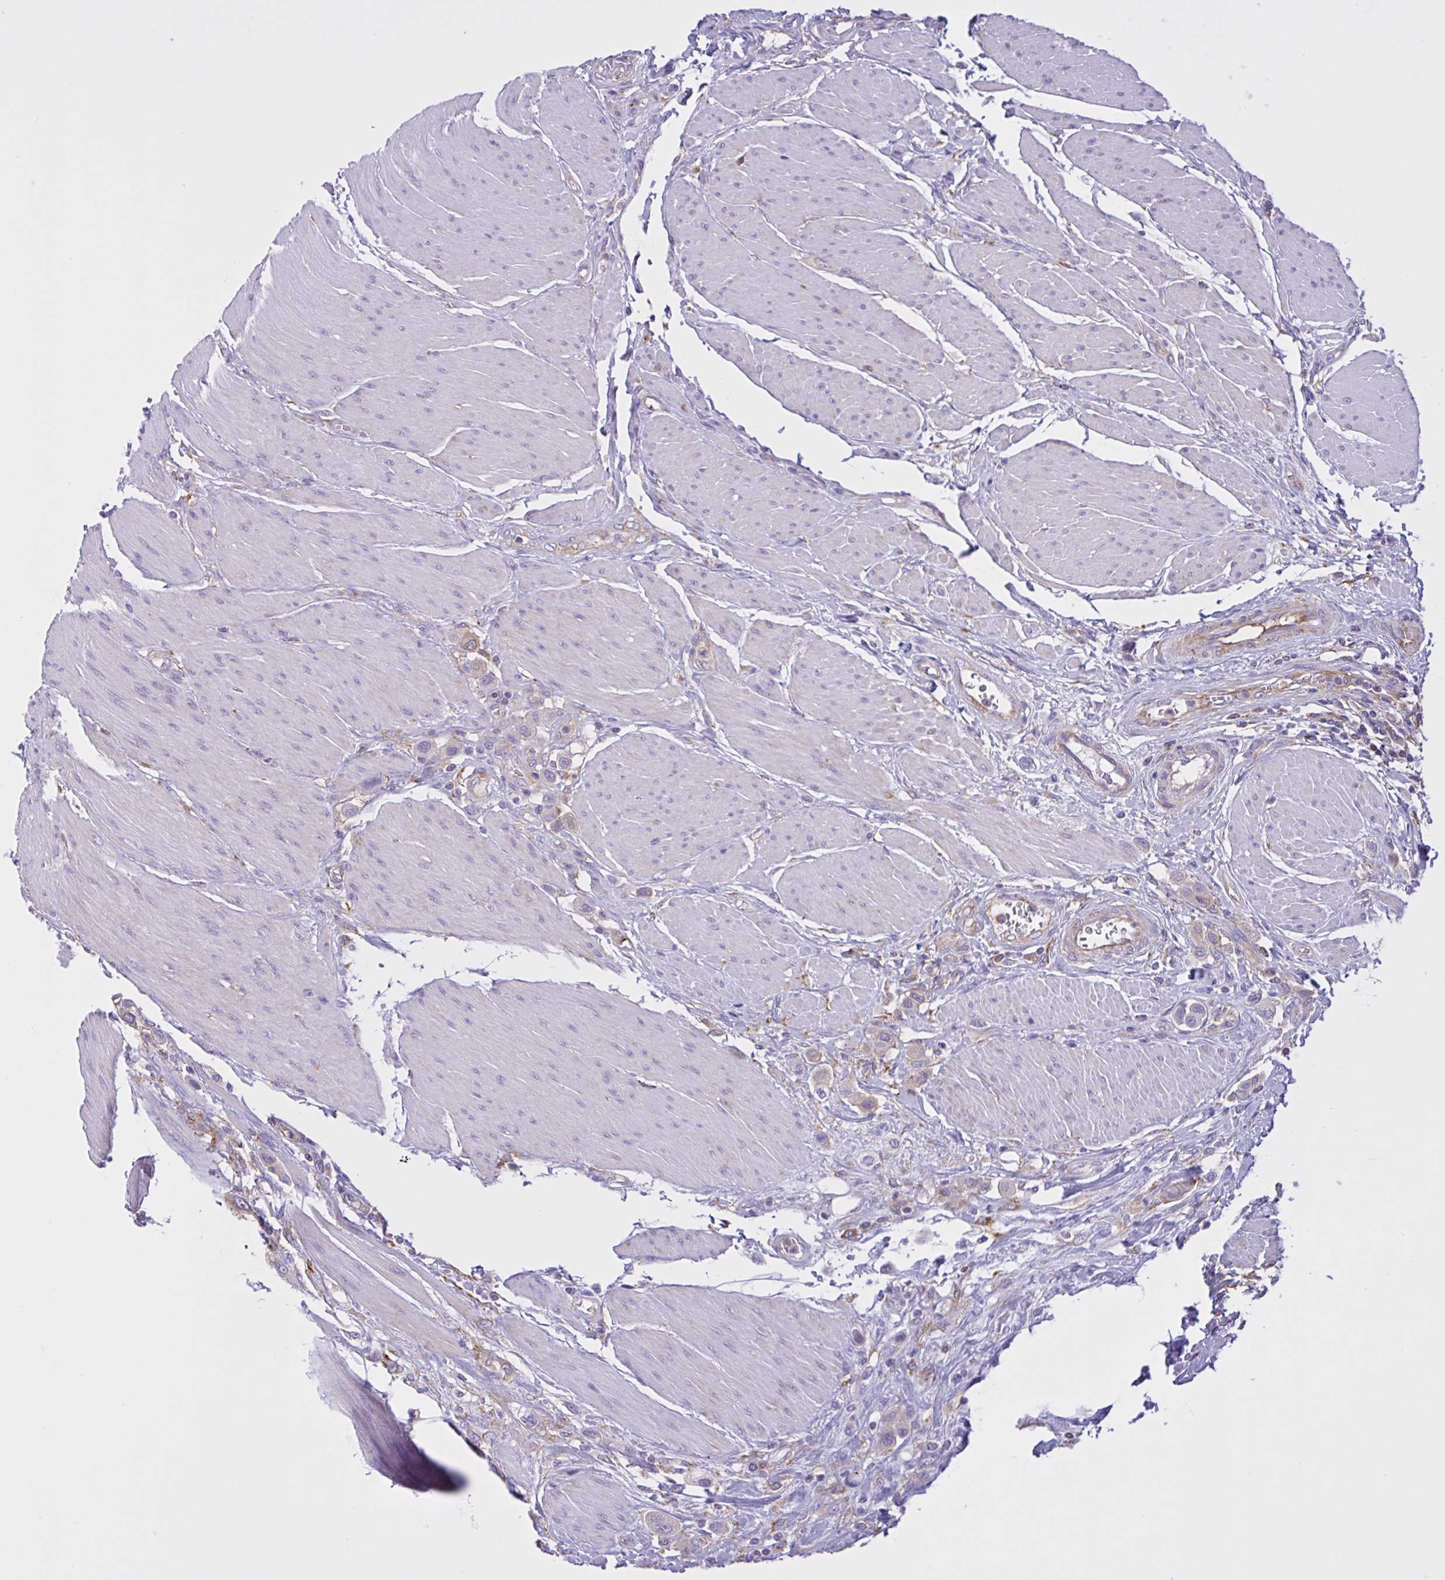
{"staining": {"intensity": "negative", "quantity": "none", "location": "none"}, "tissue": "urothelial cancer", "cell_type": "Tumor cells", "image_type": "cancer", "snomed": [{"axis": "morphology", "description": "Urothelial carcinoma, High grade"}, {"axis": "topography", "description": "Urinary bladder"}], "caption": "Immunohistochemistry (IHC) photomicrograph of neoplastic tissue: urothelial carcinoma (high-grade) stained with DAB exhibits no significant protein staining in tumor cells.", "gene": "OR51M1", "patient": {"sex": "male", "age": 50}}